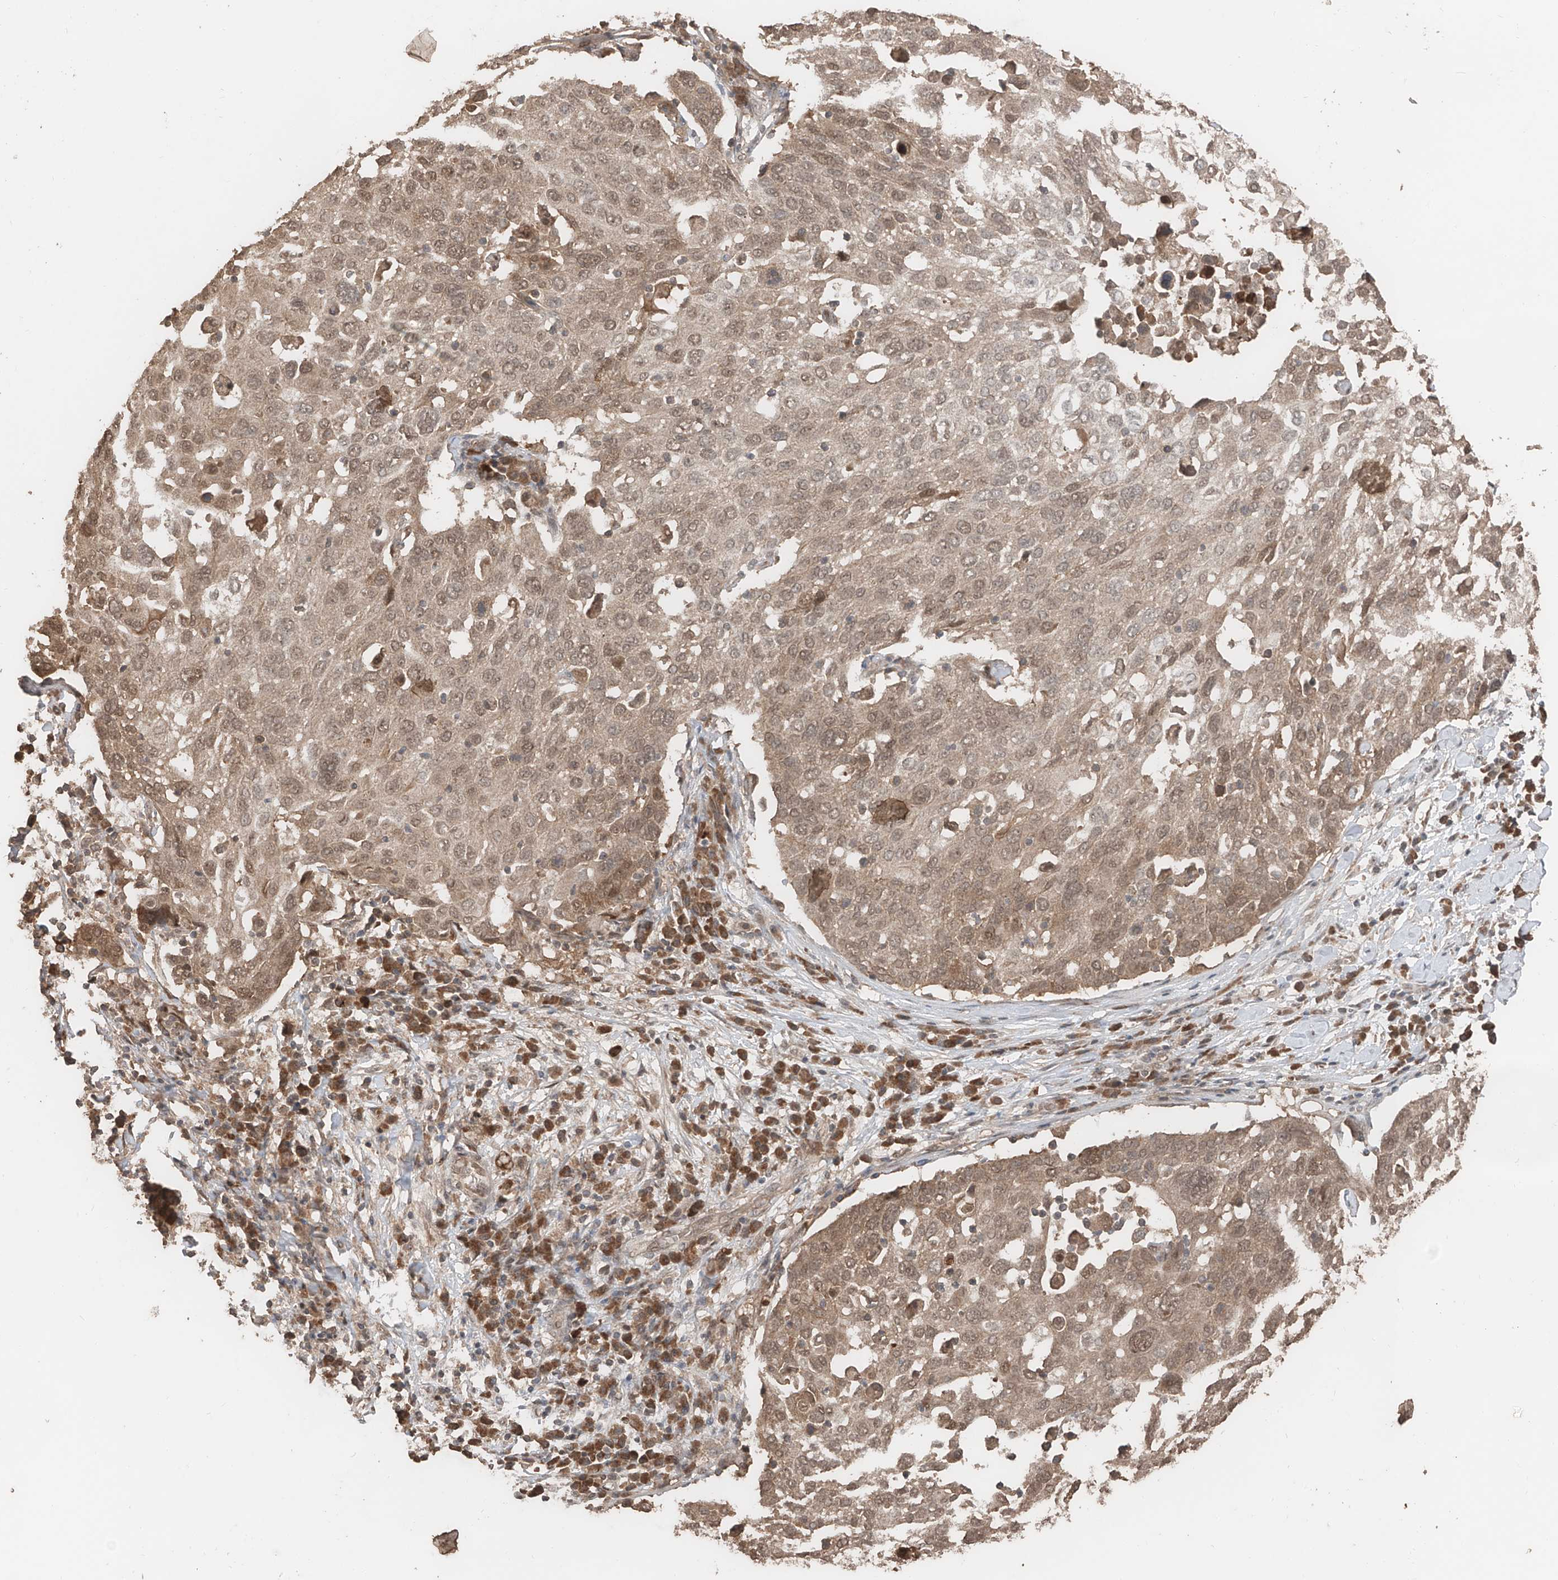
{"staining": {"intensity": "moderate", "quantity": ">75%", "location": "cytoplasmic/membranous,nuclear"}, "tissue": "lung cancer", "cell_type": "Tumor cells", "image_type": "cancer", "snomed": [{"axis": "morphology", "description": "Squamous cell carcinoma, NOS"}, {"axis": "topography", "description": "Lung"}], "caption": "Moderate cytoplasmic/membranous and nuclear protein expression is seen in about >75% of tumor cells in lung cancer.", "gene": "FAM135A", "patient": {"sex": "male", "age": 65}}